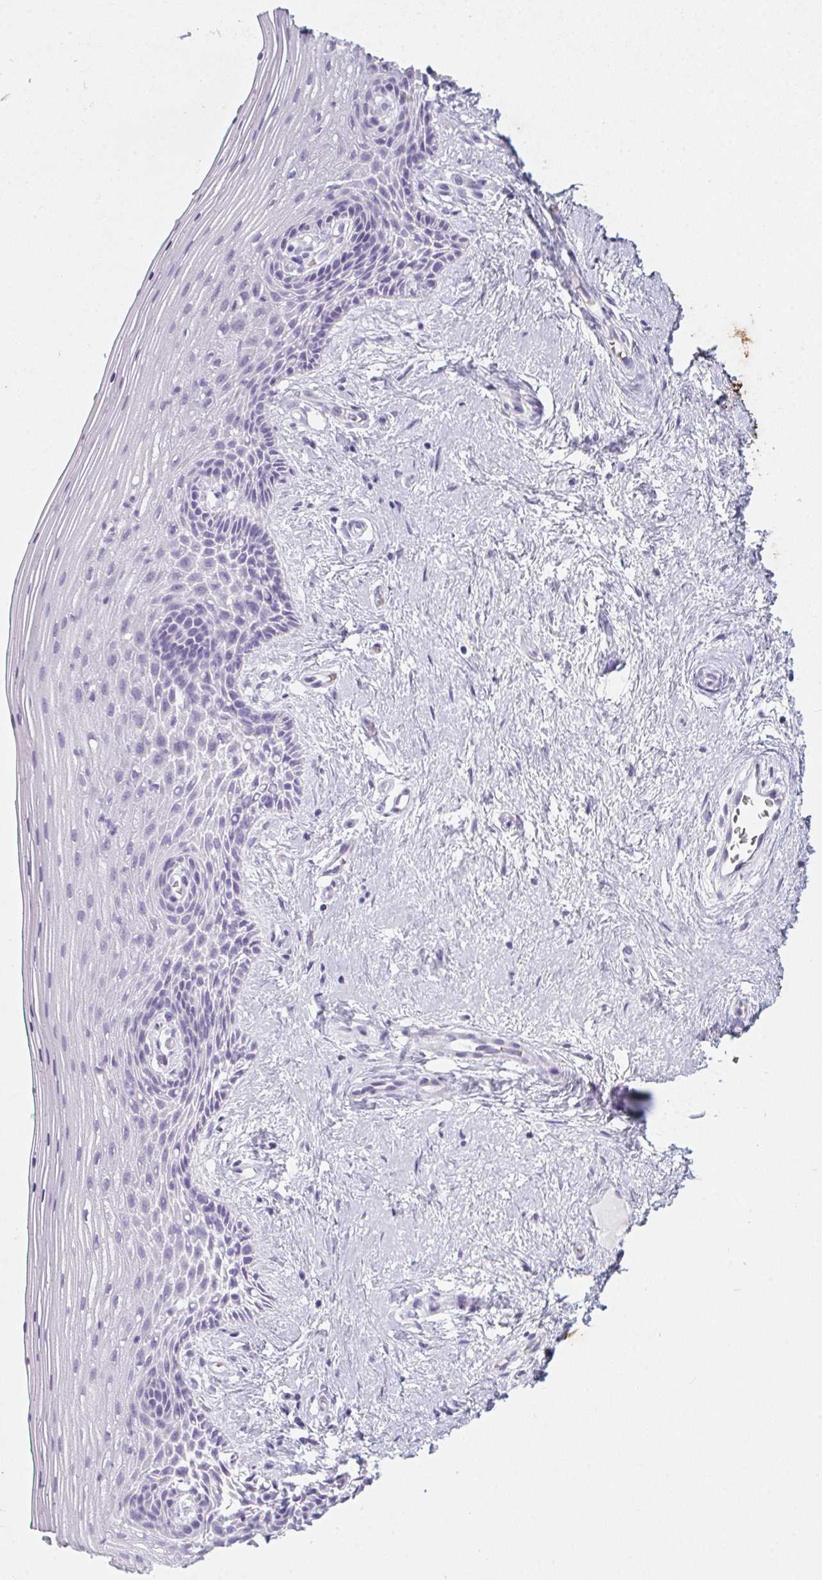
{"staining": {"intensity": "negative", "quantity": "none", "location": "none"}, "tissue": "vagina", "cell_type": "Squamous epithelial cells", "image_type": "normal", "snomed": [{"axis": "morphology", "description": "Normal tissue, NOS"}, {"axis": "topography", "description": "Vagina"}], "caption": "Squamous epithelial cells are negative for brown protein staining in benign vagina.", "gene": "DCD", "patient": {"sex": "female", "age": 45}}